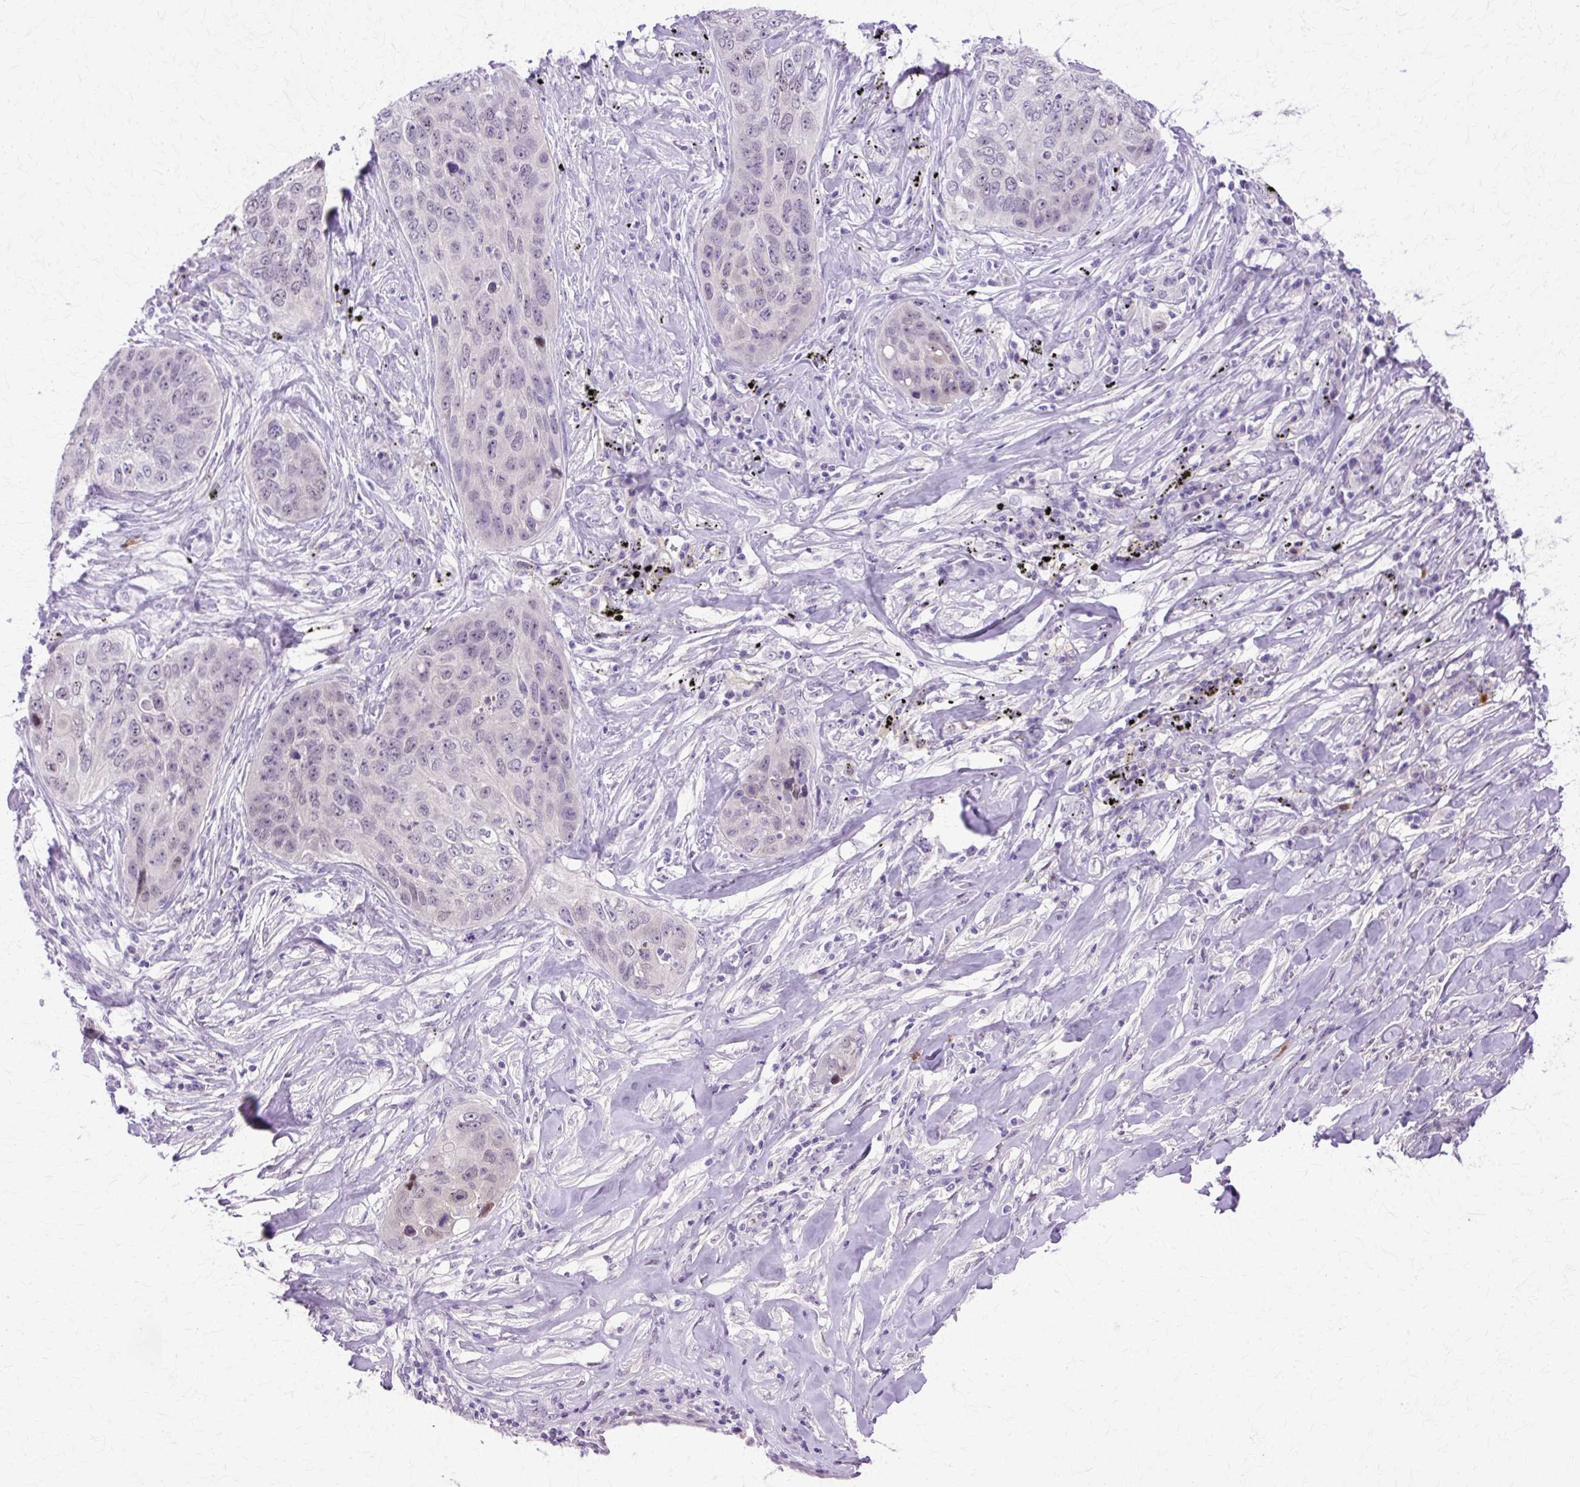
{"staining": {"intensity": "negative", "quantity": "none", "location": "none"}, "tissue": "lung cancer", "cell_type": "Tumor cells", "image_type": "cancer", "snomed": [{"axis": "morphology", "description": "Squamous cell carcinoma, NOS"}, {"axis": "topography", "description": "Lung"}], "caption": "Tumor cells show no significant protein staining in lung squamous cell carcinoma. Nuclei are stained in blue.", "gene": "HSPA8", "patient": {"sex": "female", "age": 63}}